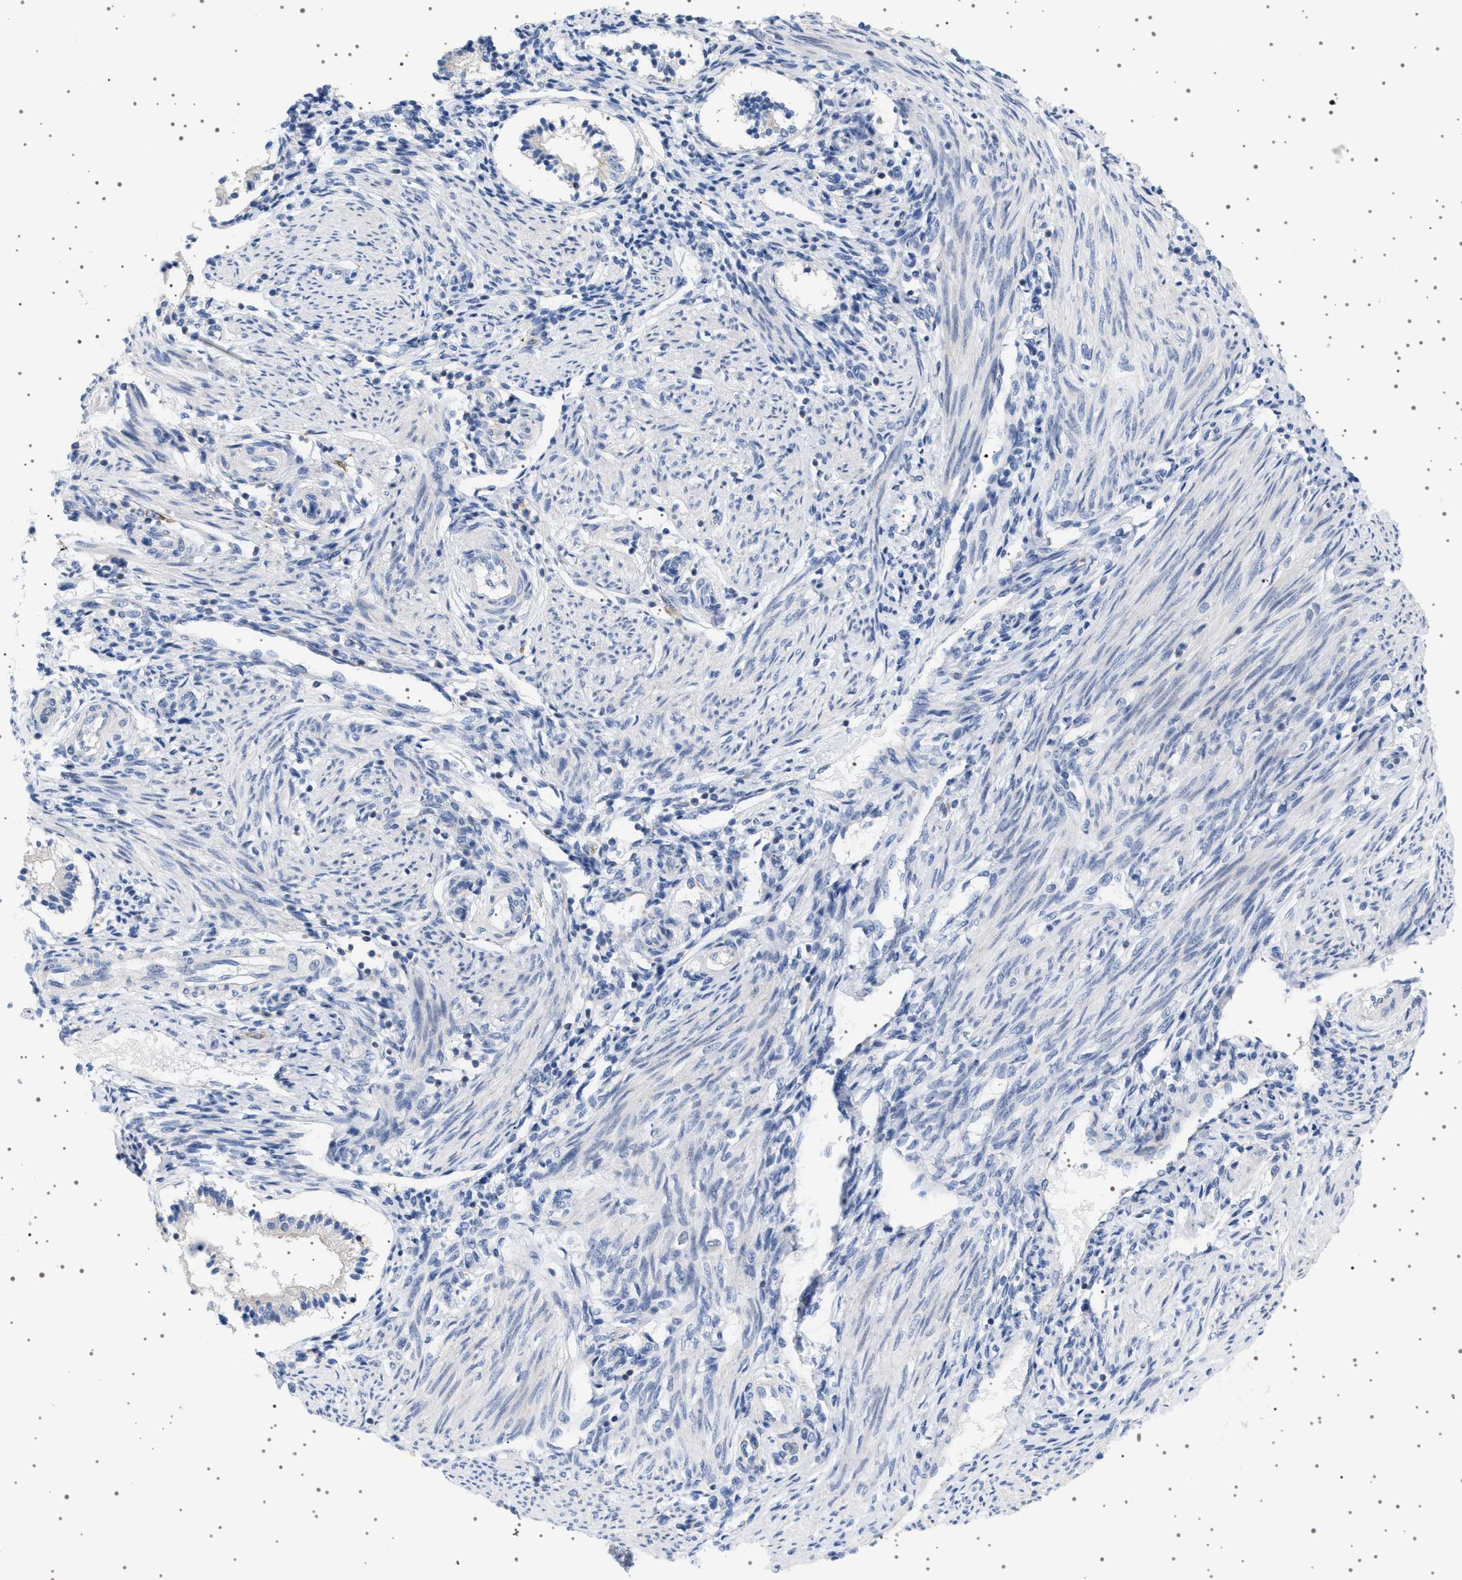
{"staining": {"intensity": "negative", "quantity": "none", "location": "none"}, "tissue": "endometrium", "cell_type": "Cells in endometrial stroma", "image_type": "normal", "snomed": [{"axis": "morphology", "description": "Normal tissue, NOS"}, {"axis": "topography", "description": "Endometrium"}], "caption": "Unremarkable endometrium was stained to show a protein in brown. There is no significant staining in cells in endometrial stroma.", "gene": "ADCY10", "patient": {"sex": "female", "age": 42}}